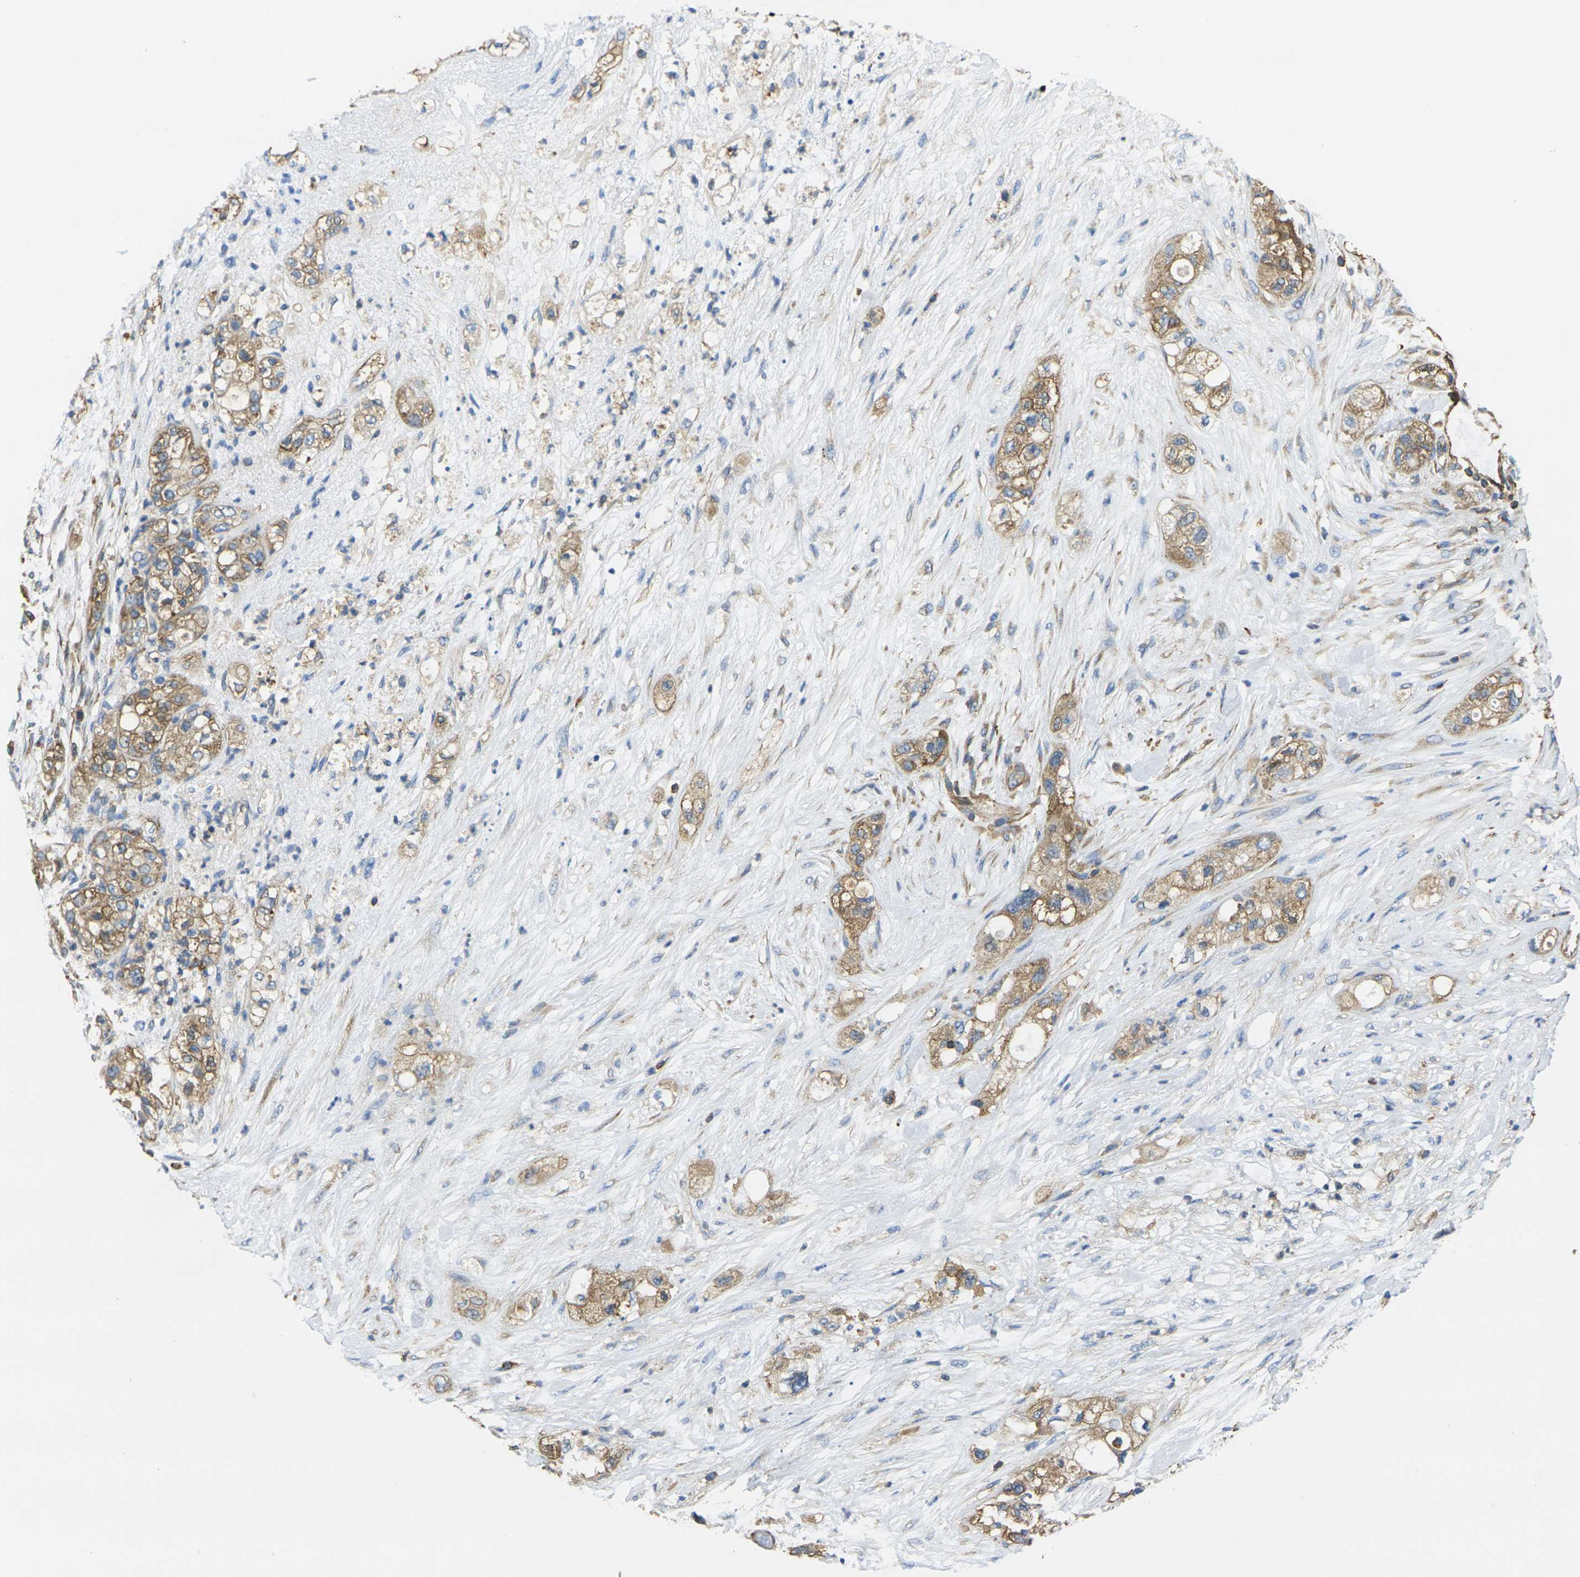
{"staining": {"intensity": "moderate", "quantity": ">75%", "location": "cytoplasmic/membranous"}, "tissue": "pancreatic cancer", "cell_type": "Tumor cells", "image_type": "cancer", "snomed": [{"axis": "morphology", "description": "Adenocarcinoma, NOS"}, {"axis": "topography", "description": "Pancreas"}], "caption": "Pancreatic adenocarcinoma tissue demonstrates moderate cytoplasmic/membranous staining in approximately >75% of tumor cells (Stains: DAB (3,3'-diaminobenzidine) in brown, nuclei in blue, Microscopy: brightfield microscopy at high magnification).", "gene": "FAM110D", "patient": {"sex": "female", "age": 78}}